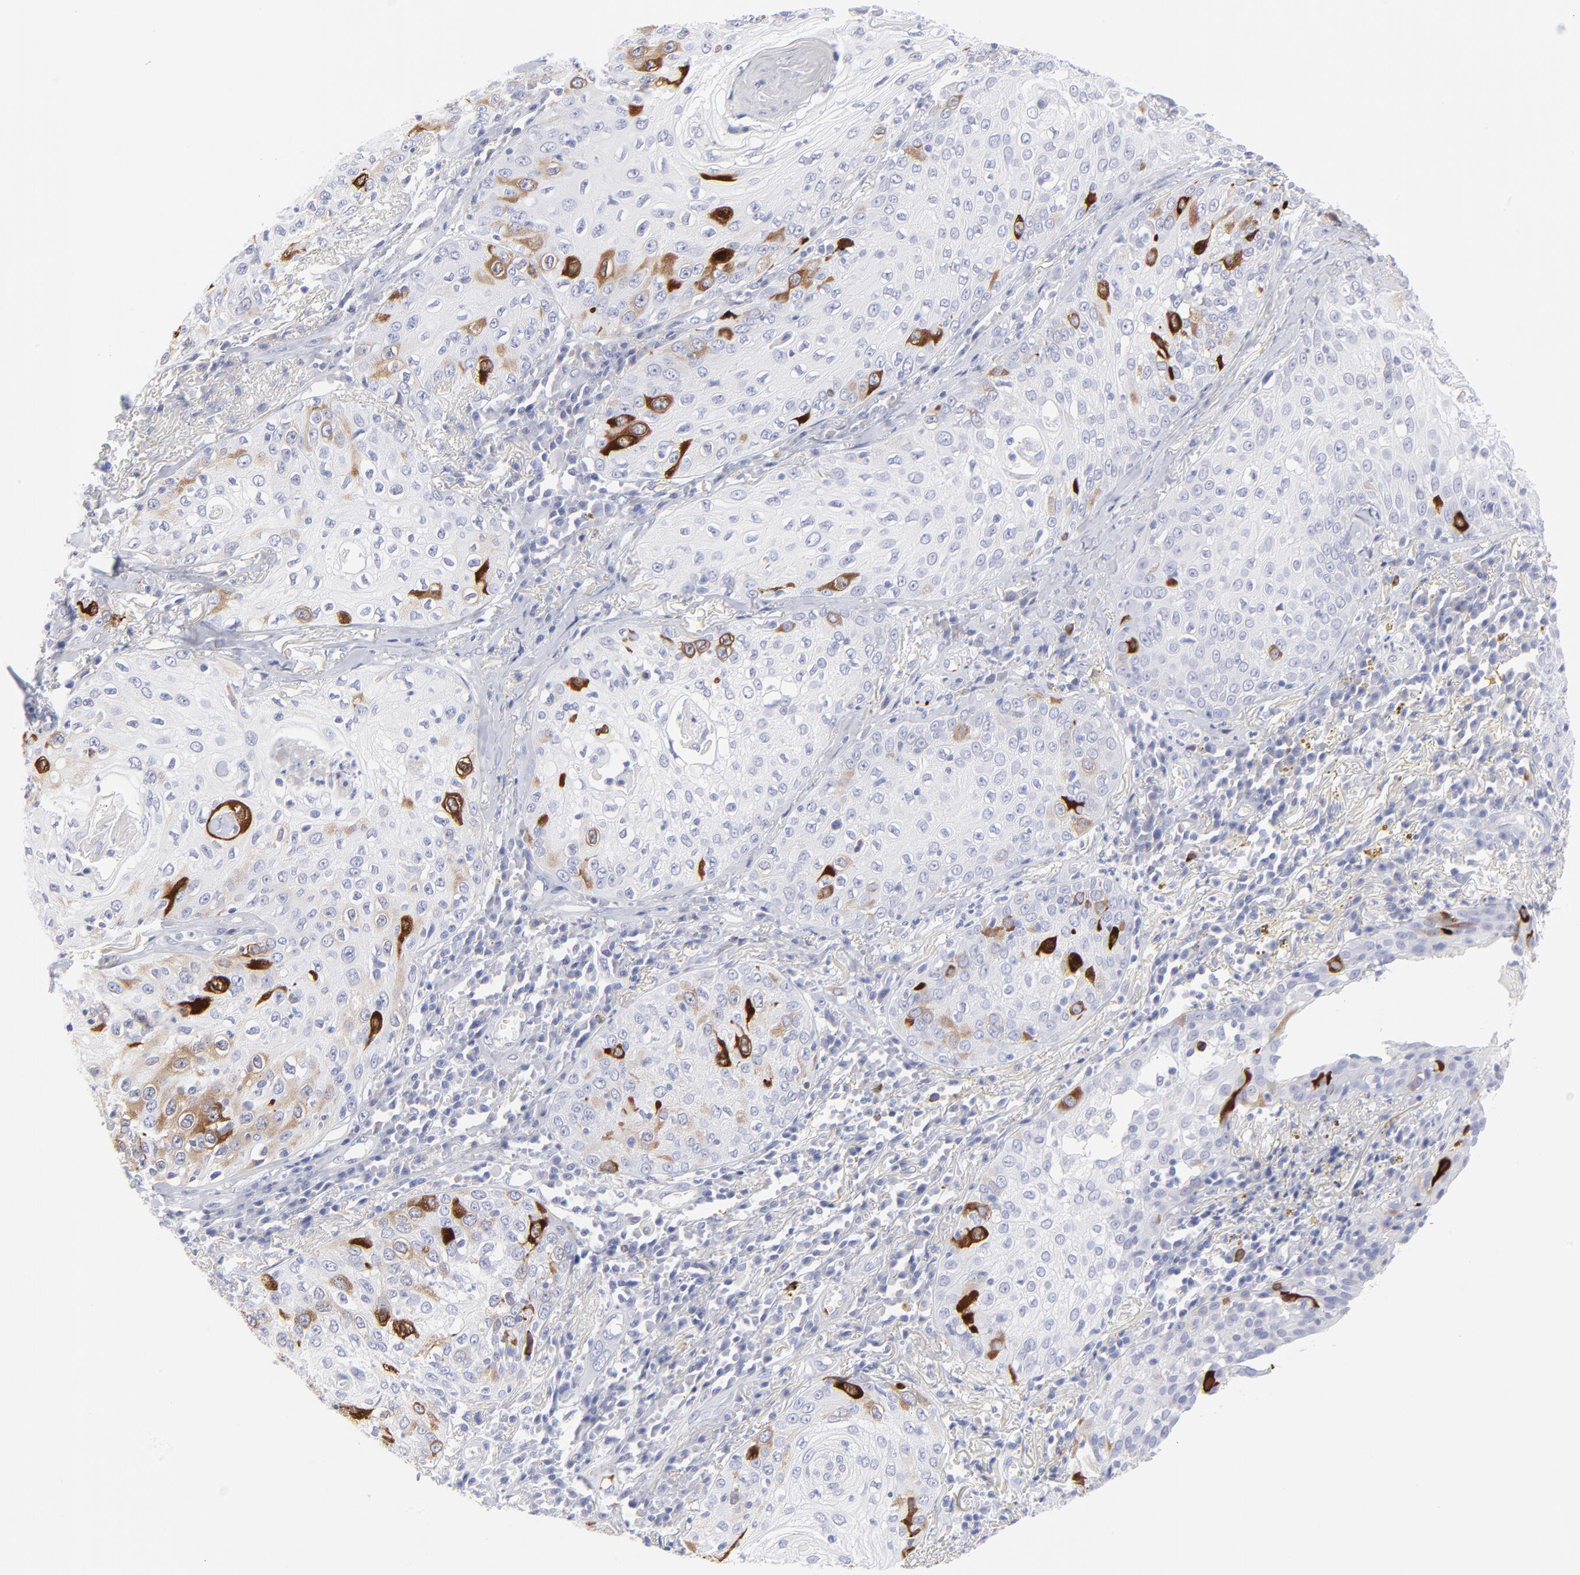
{"staining": {"intensity": "strong", "quantity": "<25%", "location": "cytoplasmic/membranous"}, "tissue": "skin cancer", "cell_type": "Tumor cells", "image_type": "cancer", "snomed": [{"axis": "morphology", "description": "Squamous cell carcinoma, NOS"}, {"axis": "topography", "description": "Skin"}], "caption": "Human skin squamous cell carcinoma stained for a protein (brown) exhibits strong cytoplasmic/membranous positive staining in approximately <25% of tumor cells.", "gene": "CCNB1", "patient": {"sex": "male", "age": 65}}